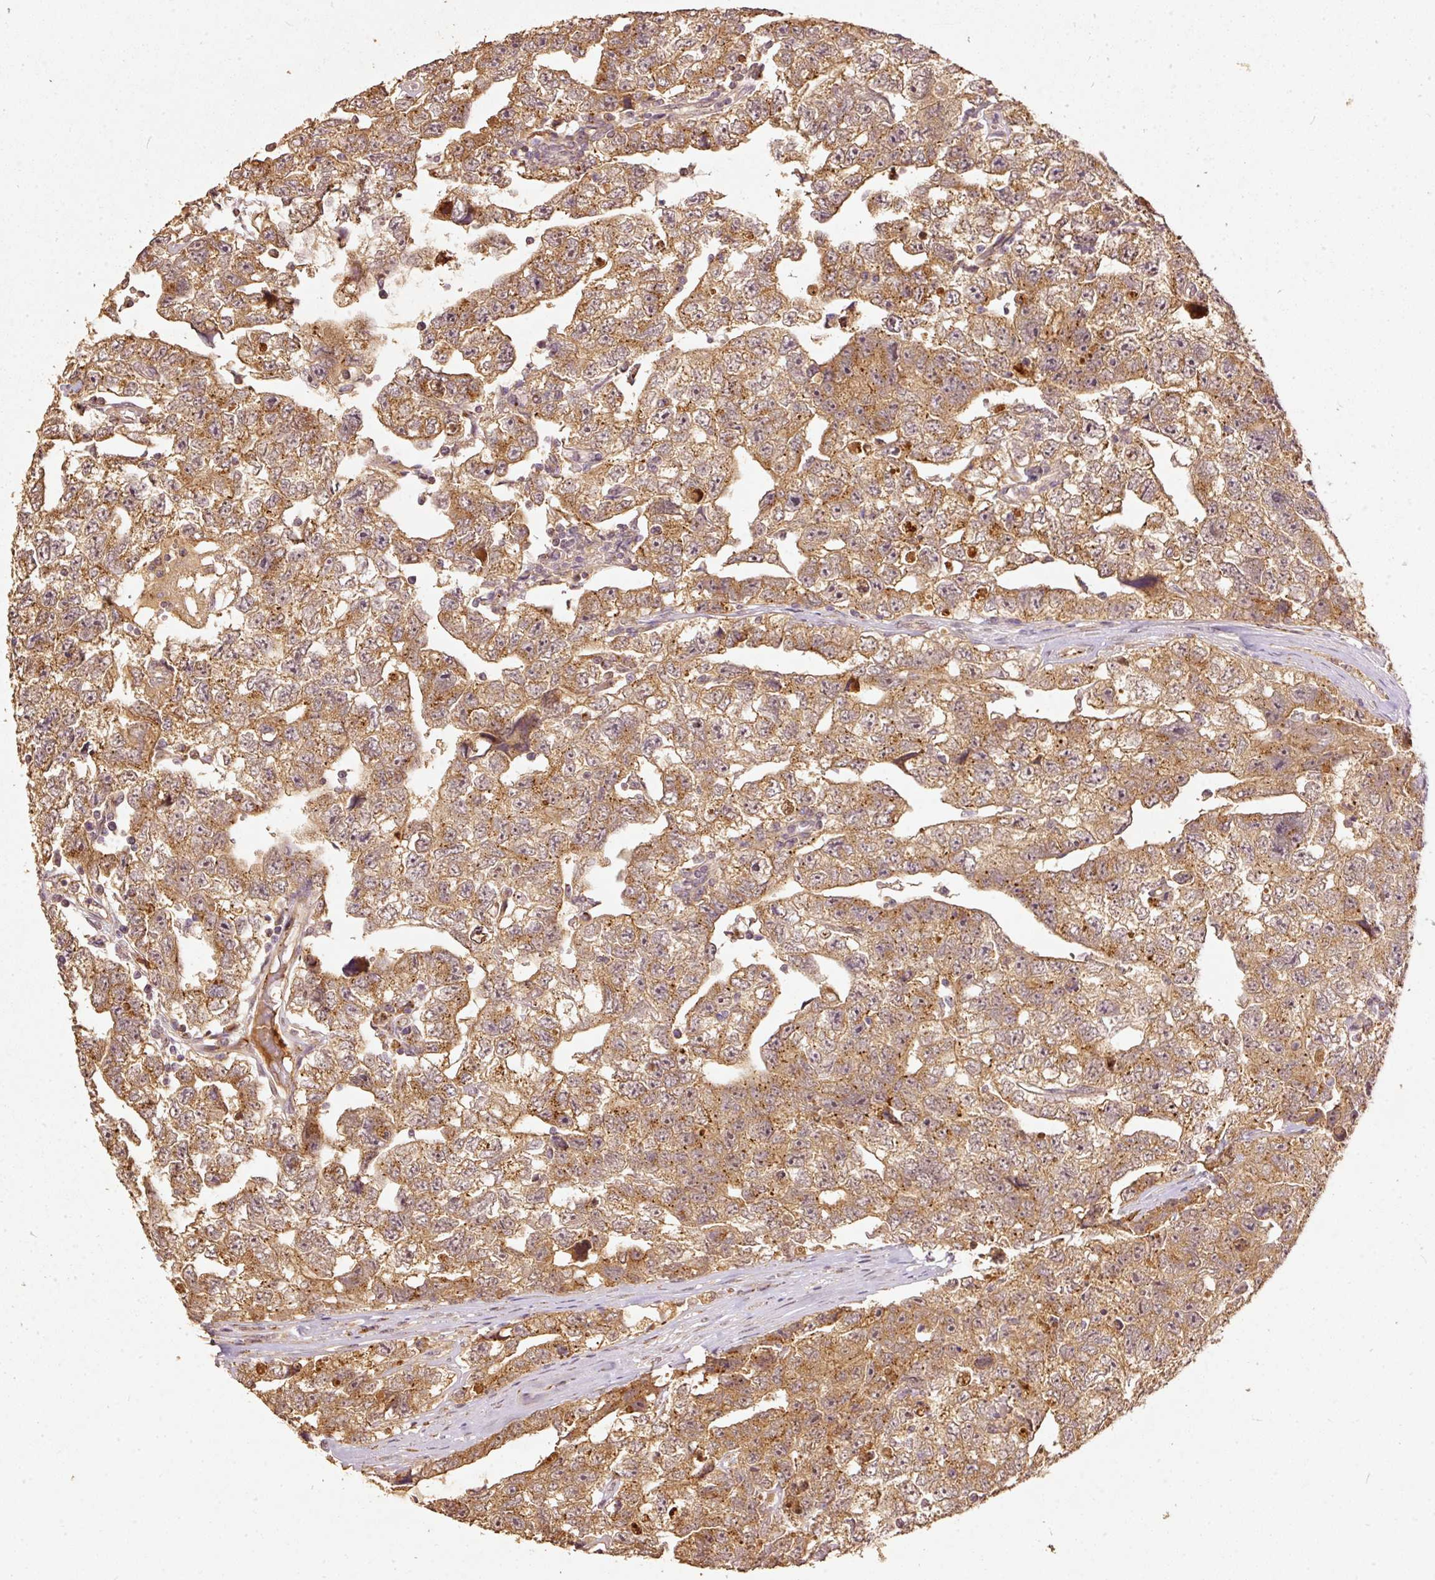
{"staining": {"intensity": "moderate", "quantity": ">75%", "location": "cytoplasmic/membranous"}, "tissue": "testis cancer", "cell_type": "Tumor cells", "image_type": "cancer", "snomed": [{"axis": "morphology", "description": "Carcinoma, Embryonal, NOS"}, {"axis": "topography", "description": "Testis"}], "caption": "Embryonal carcinoma (testis) tissue demonstrates moderate cytoplasmic/membranous positivity in about >75% of tumor cells", "gene": "FUT8", "patient": {"sex": "male", "age": 22}}